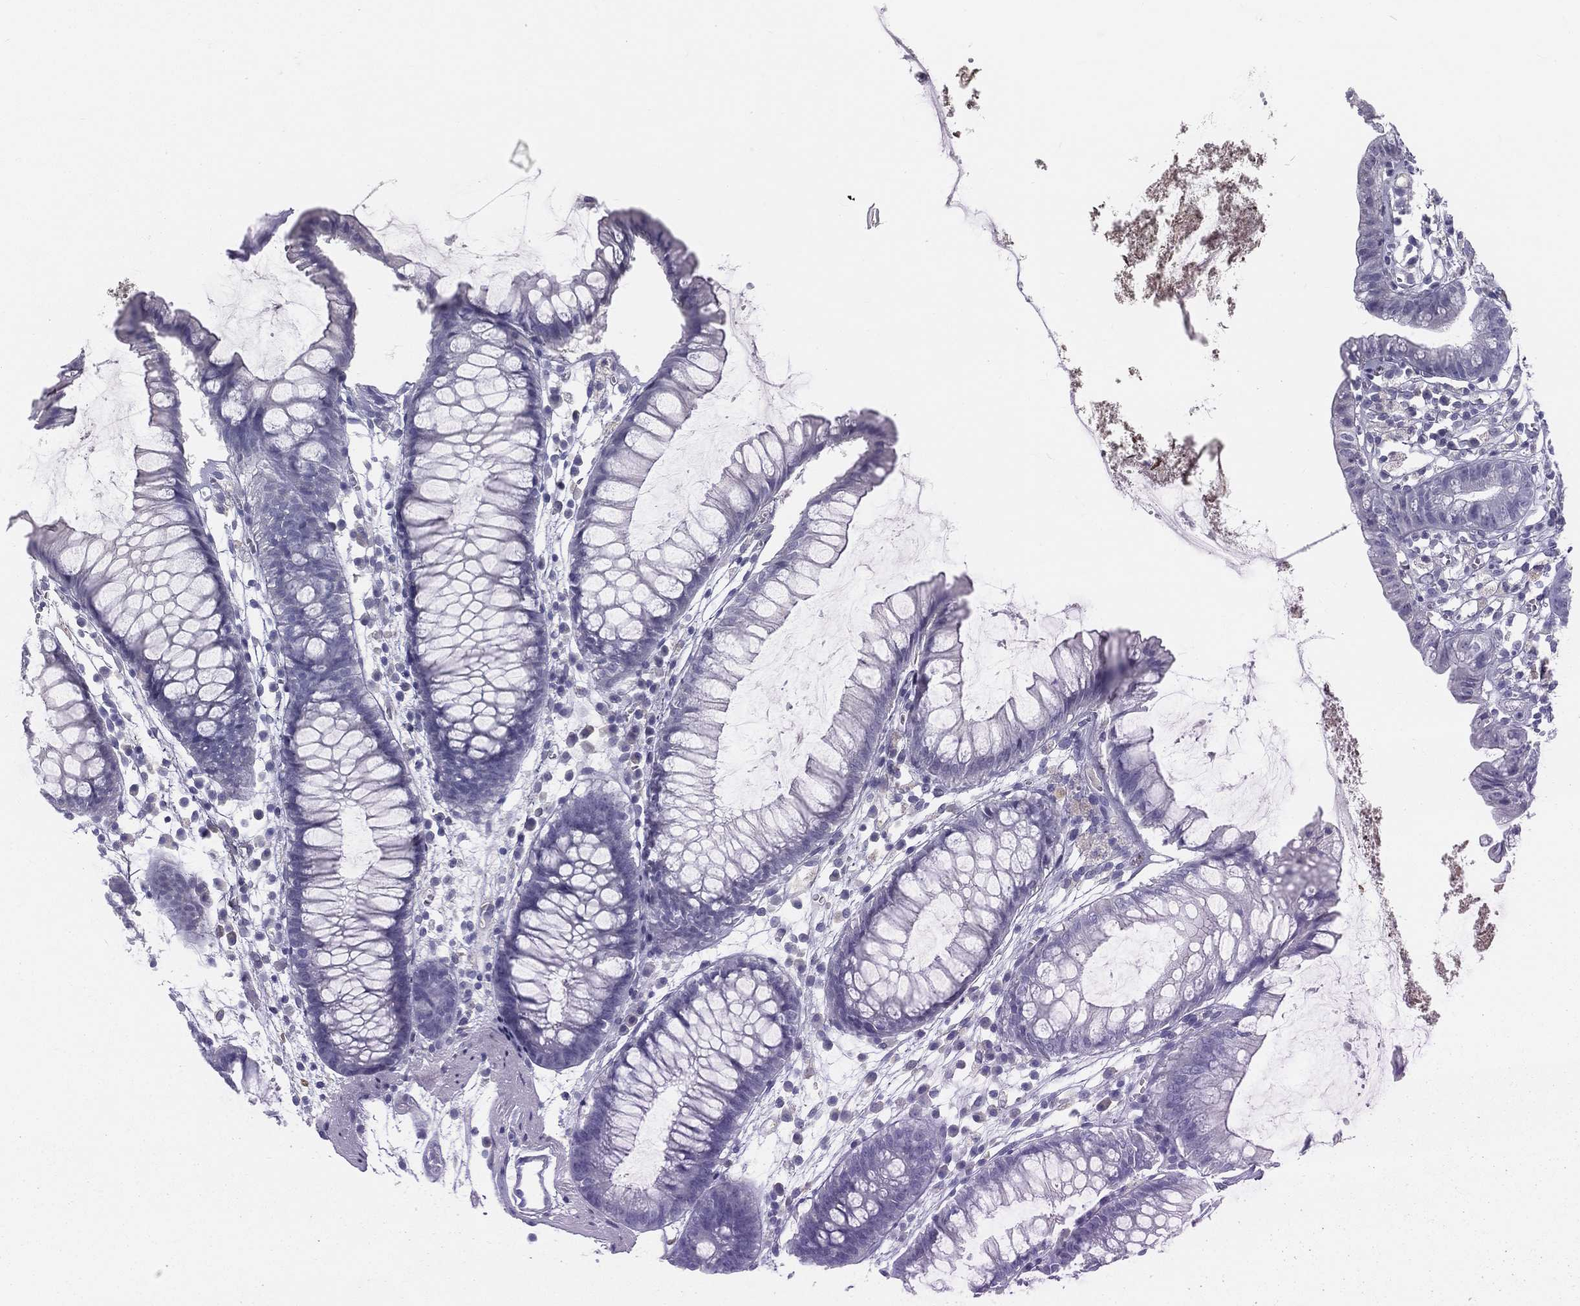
{"staining": {"intensity": "negative", "quantity": "none", "location": "none"}, "tissue": "colon", "cell_type": "Endothelial cells", "image_type": "normal", "snomed": [{"axis": "morphology", "description": "Normal tissue, NOS"}, {"axis": "morphology", "description": "Adenocarcinoma, NOS"}, {"axis": "topography", "description": "Colon"}], "caption": "Protein analysis of normal colon reveals no significant expression in endothelial cells. (DAB (3,3'-diaminobenzidine) IHC visualized using brightfield microscopy, high magnification).", "gene": "STS", "patient": {"sex": "male", "age": 65}}